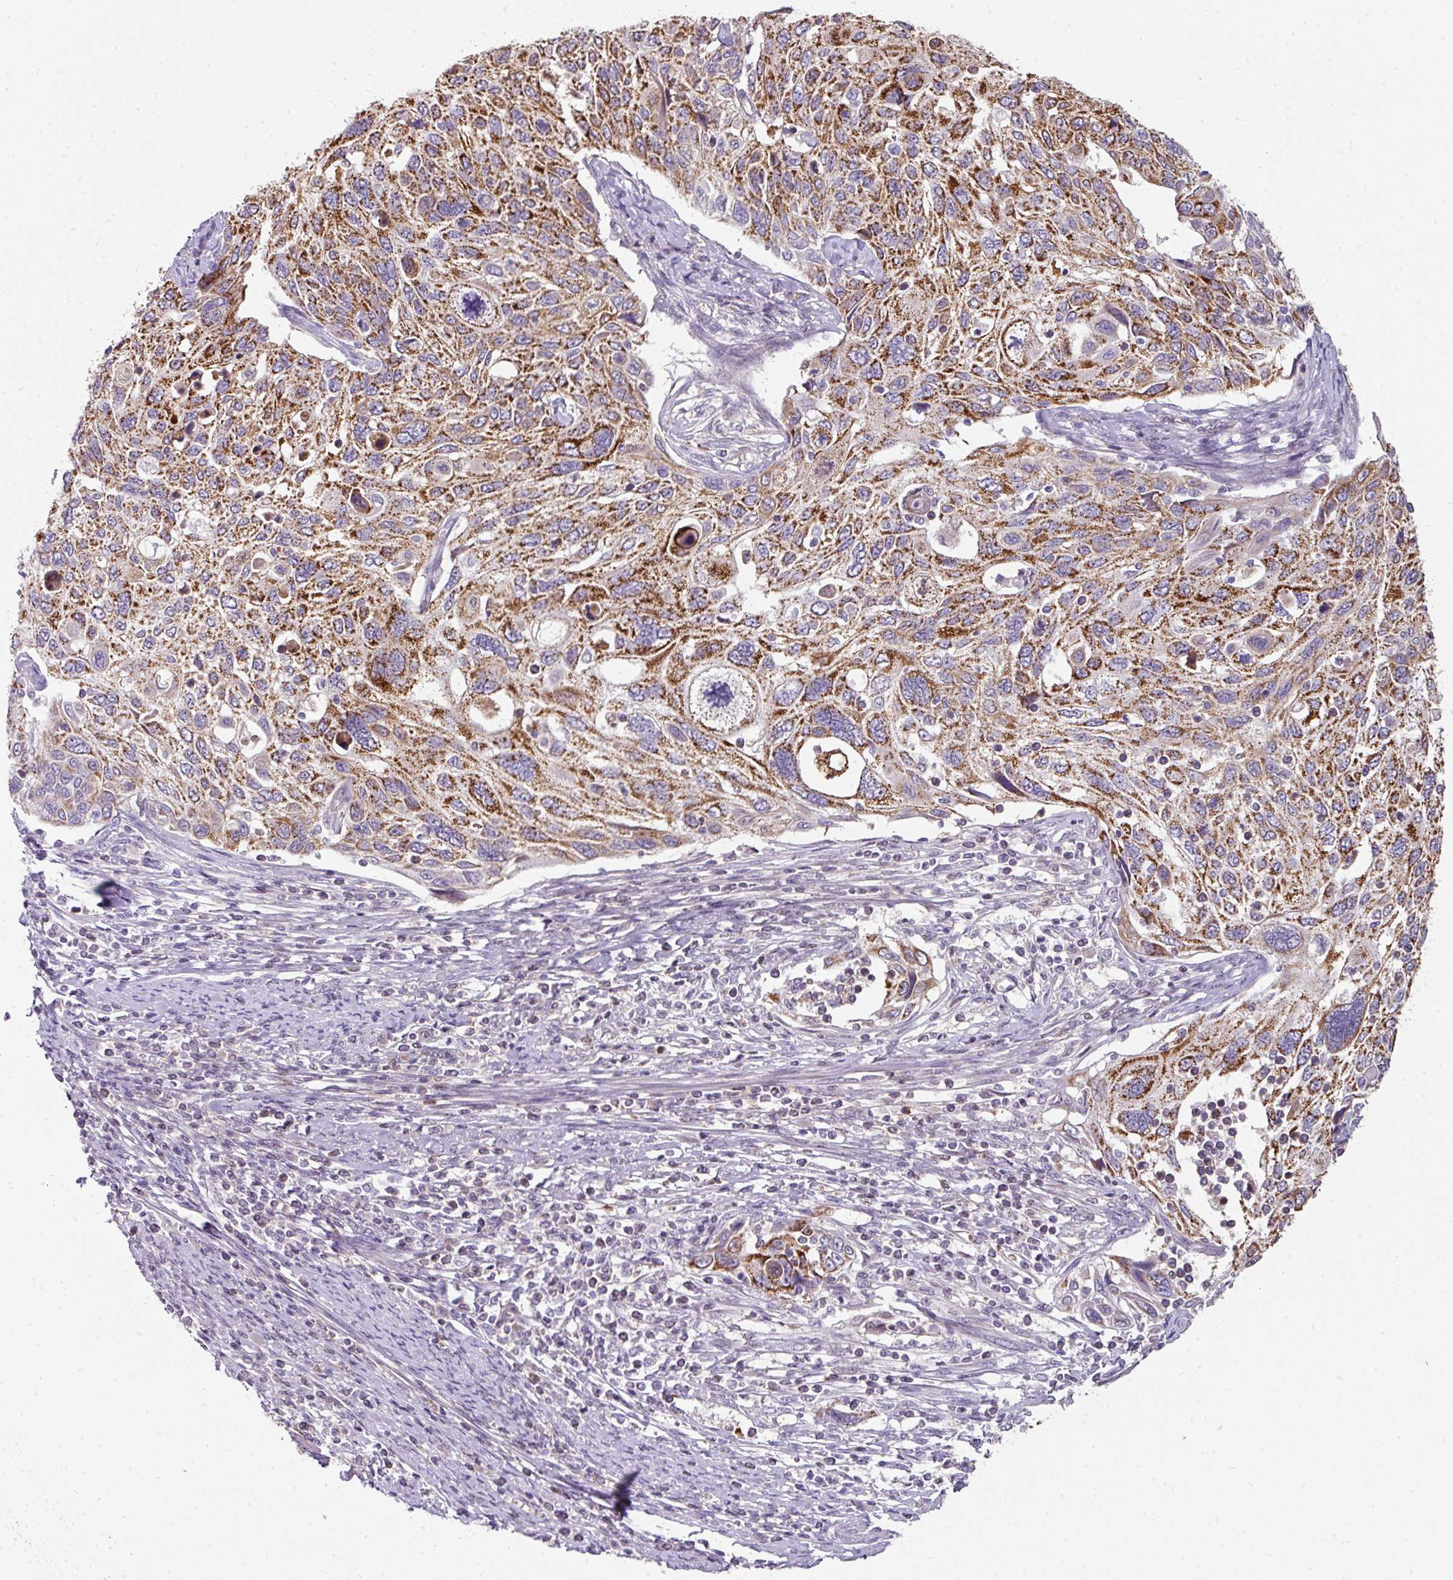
{"staining": {"intensity": "strong", "quantity": "25%-75%", "location": "cytoplasmic/membranous"}, "tissue": "cervical cancer", "cell_type": "Tumor cells", "image_type": "cancer", "snomed": [{"axis": "morphology", "description": "Squamous cell carcinoma, NOS"}, {"axis": "topography", "description": "Cervix"}], "caption": "Cervical squamous cell carcinoma stained with a protein marker reveals strong staining in tumor cells.", "gene": "ANKRD18A", "patient": {"sex": "female", "age": 70}}